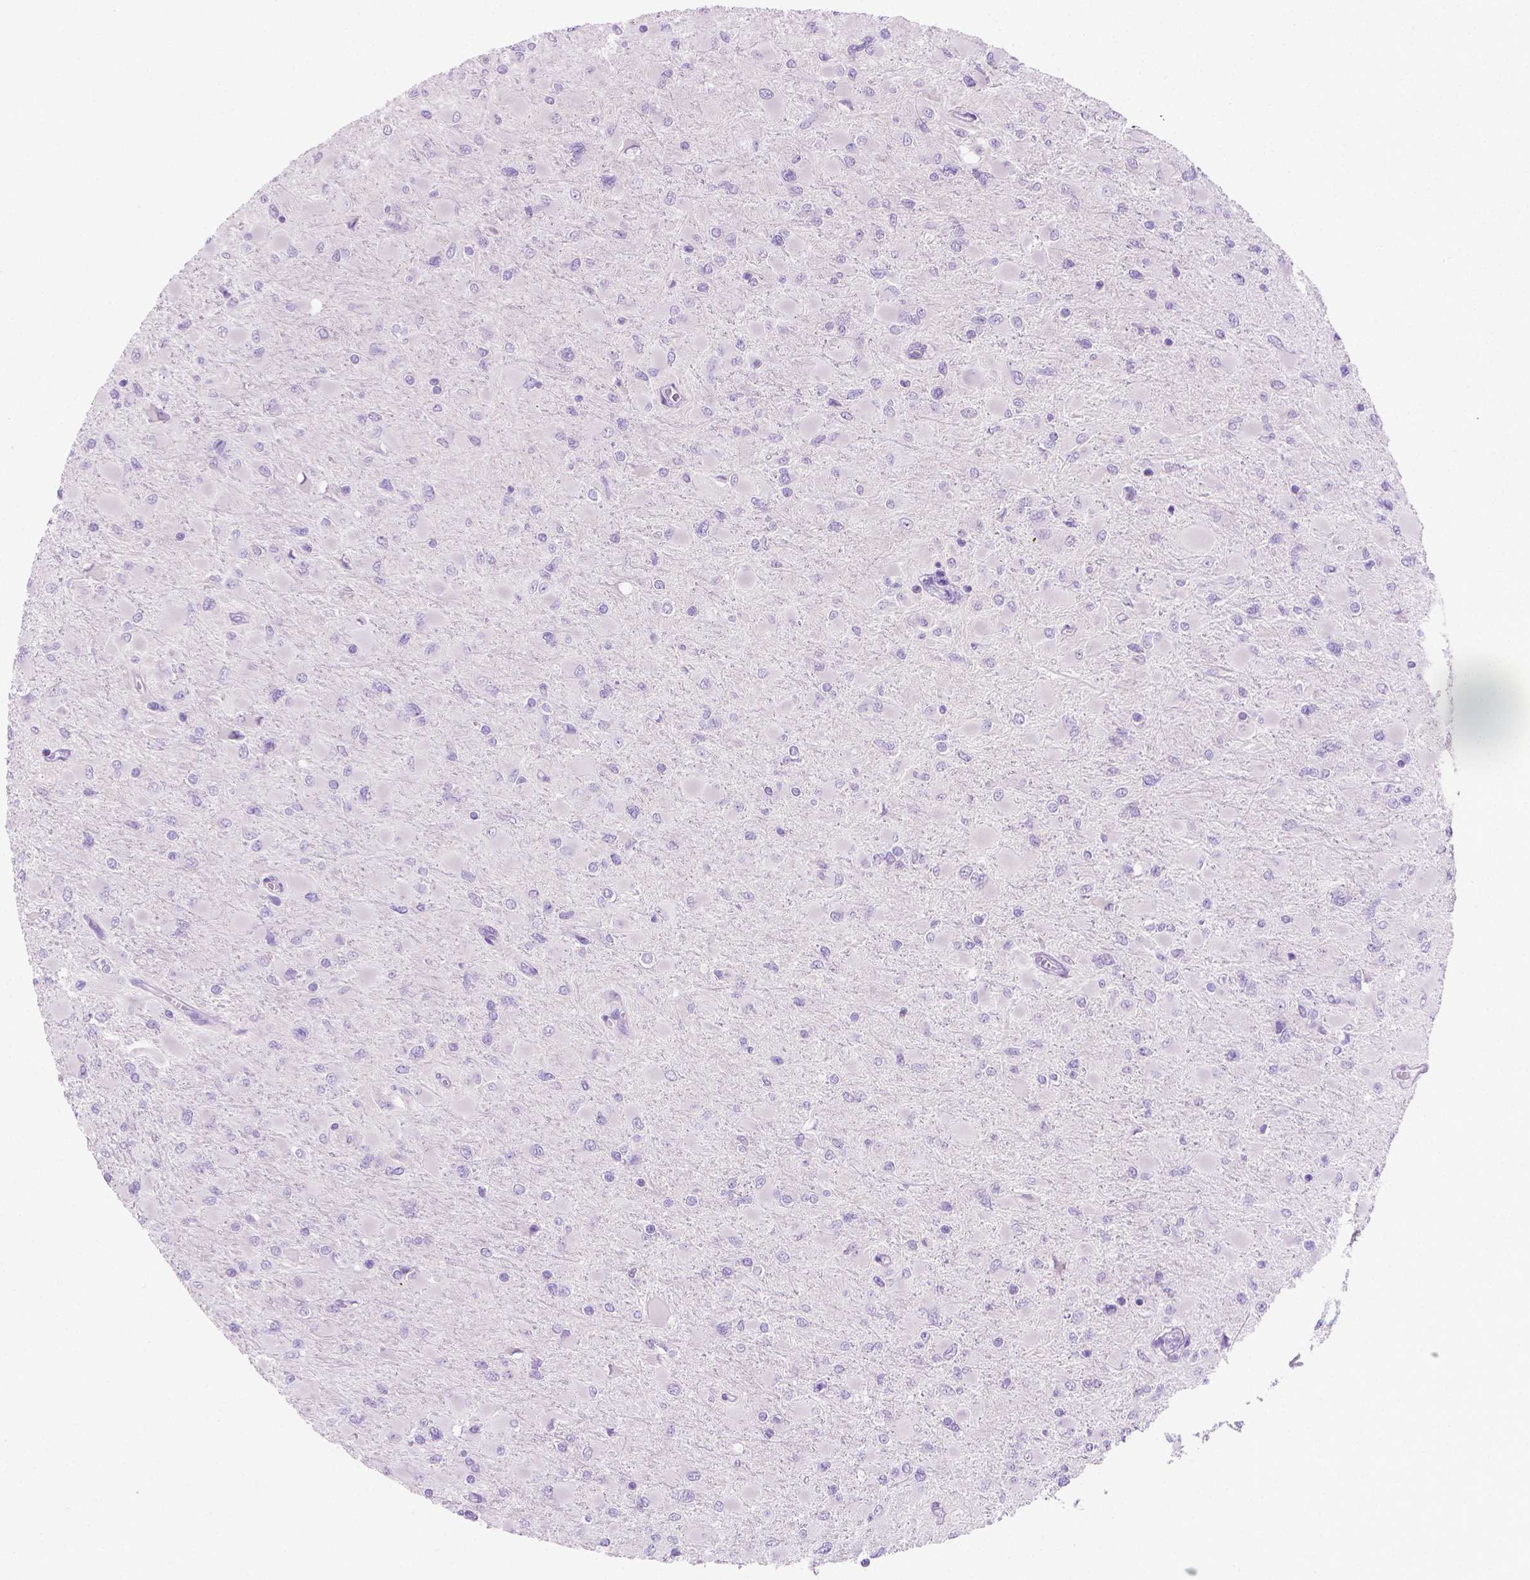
{"staining": {"intensity": "negative", "quantity": "none", "location": "none"}, "tissue": "glioma", "cell_type": "Tumor cells", "image_type": "cancer", "snomed": [{"axis": "morphology", "description": "Glioma, malignant, High grade"}, {"axis": "topography", "description": "Cerebral cortex"}], "caption": "This is an immunohistochemistry (IHC) photomicrograph of human glioma. There is no staining in tumor cells.", "gene": "FASN", "patient": {"sex": "female", "age": 36}}